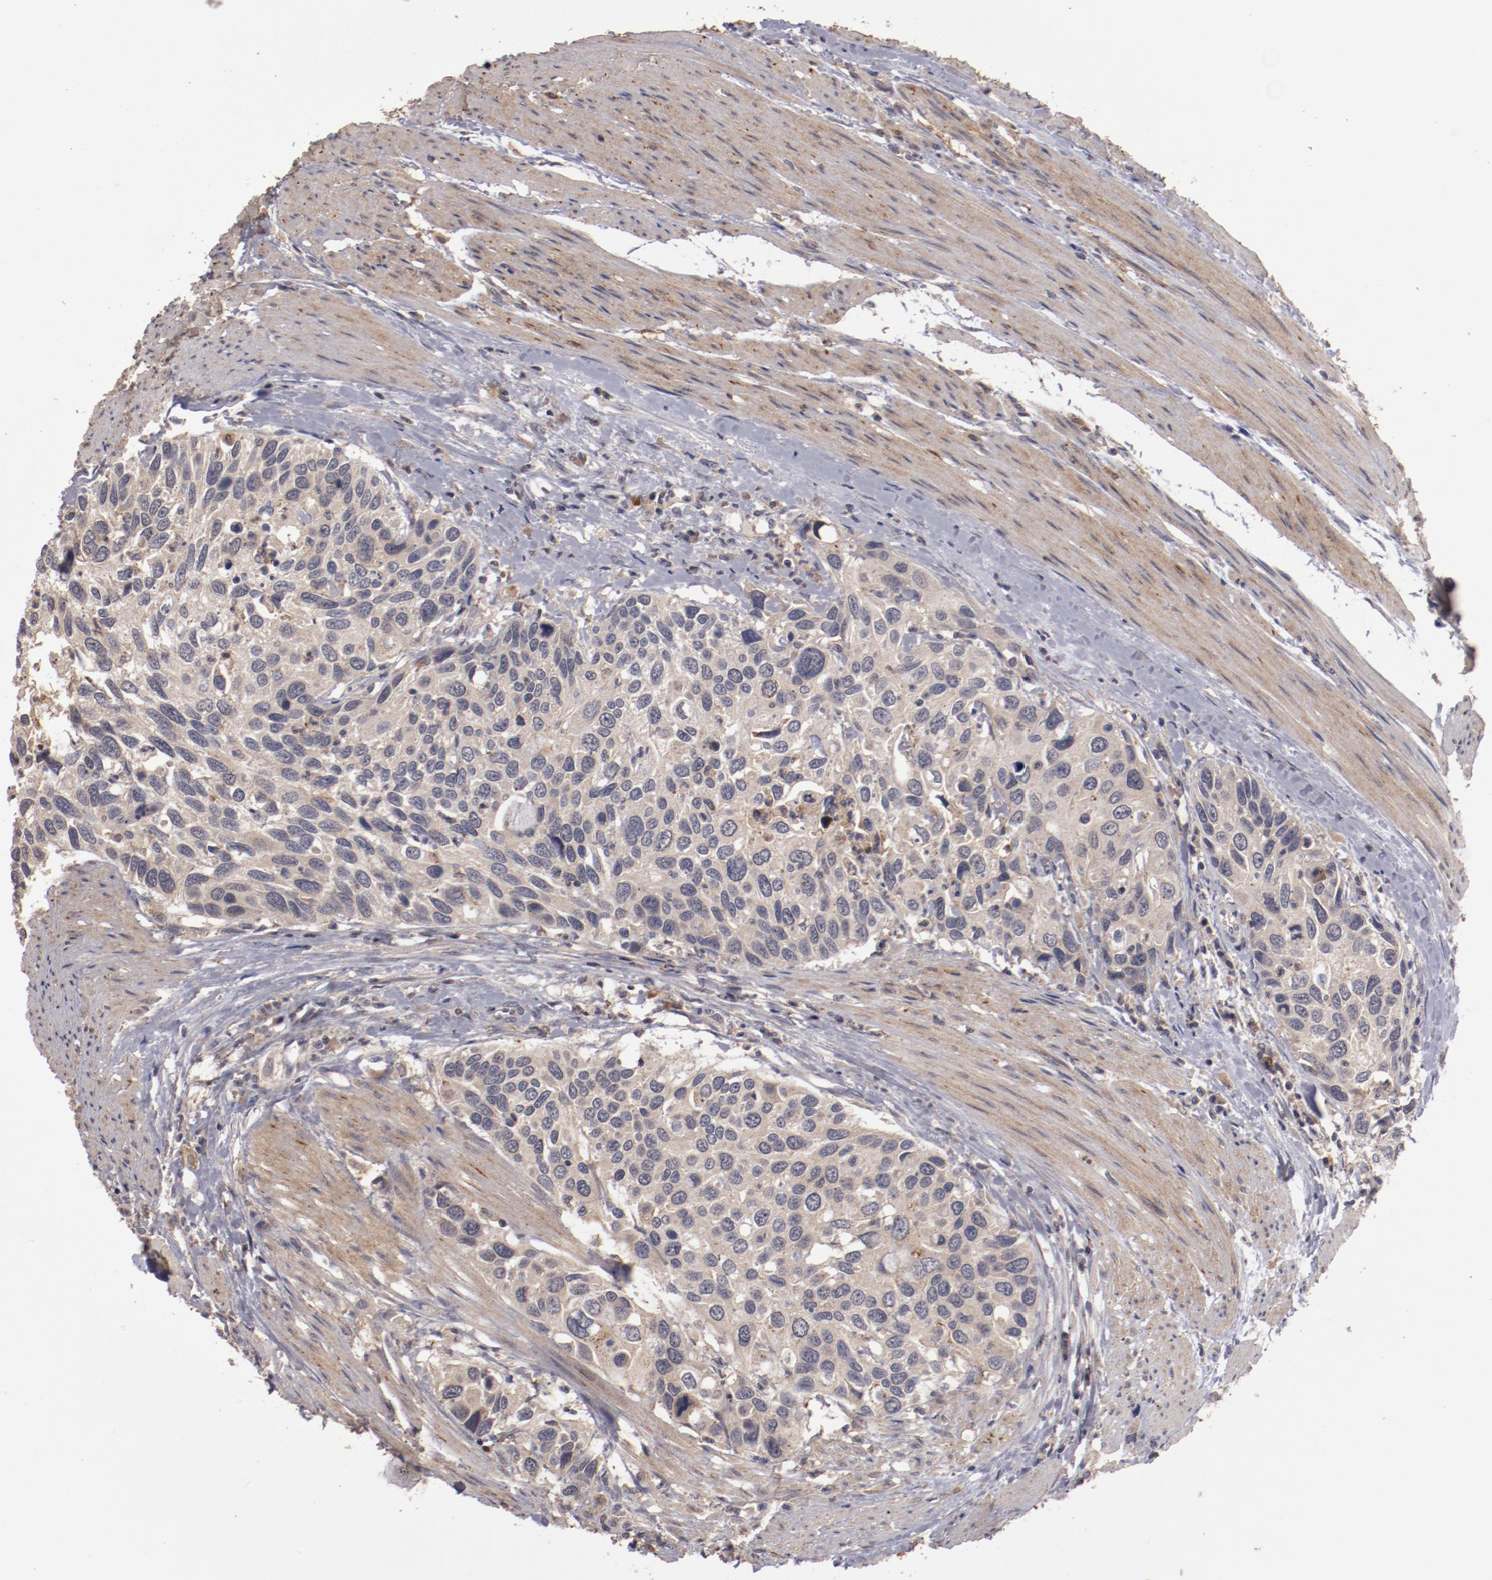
{"staining": {"intensity": "moderate", "quantity": ">75%", "location": "cytoplasmic/membranous"}, "tissue": "urothelial cancer", "cell_type": "Tumor cells", "image_type": "cancer", "snomed": [{"axis": "morphology", "description": "Urothelial carcinoma, High grade"}, {"axis": "topography", "description": "Urinary bladder"}], "caption": "A high-resolution photomicrograph shows immunohistochemistry (IHC) staining of urothelial carcinoma (high-grade), which shows moderate cytoplasmic/membranous expression in approximately >75% of tumor cells. (Brightfield microscopy of DAB IHC at high magnification).", "gene": "LRRC75B", "patient": {"sex": "male", "age": 66}}